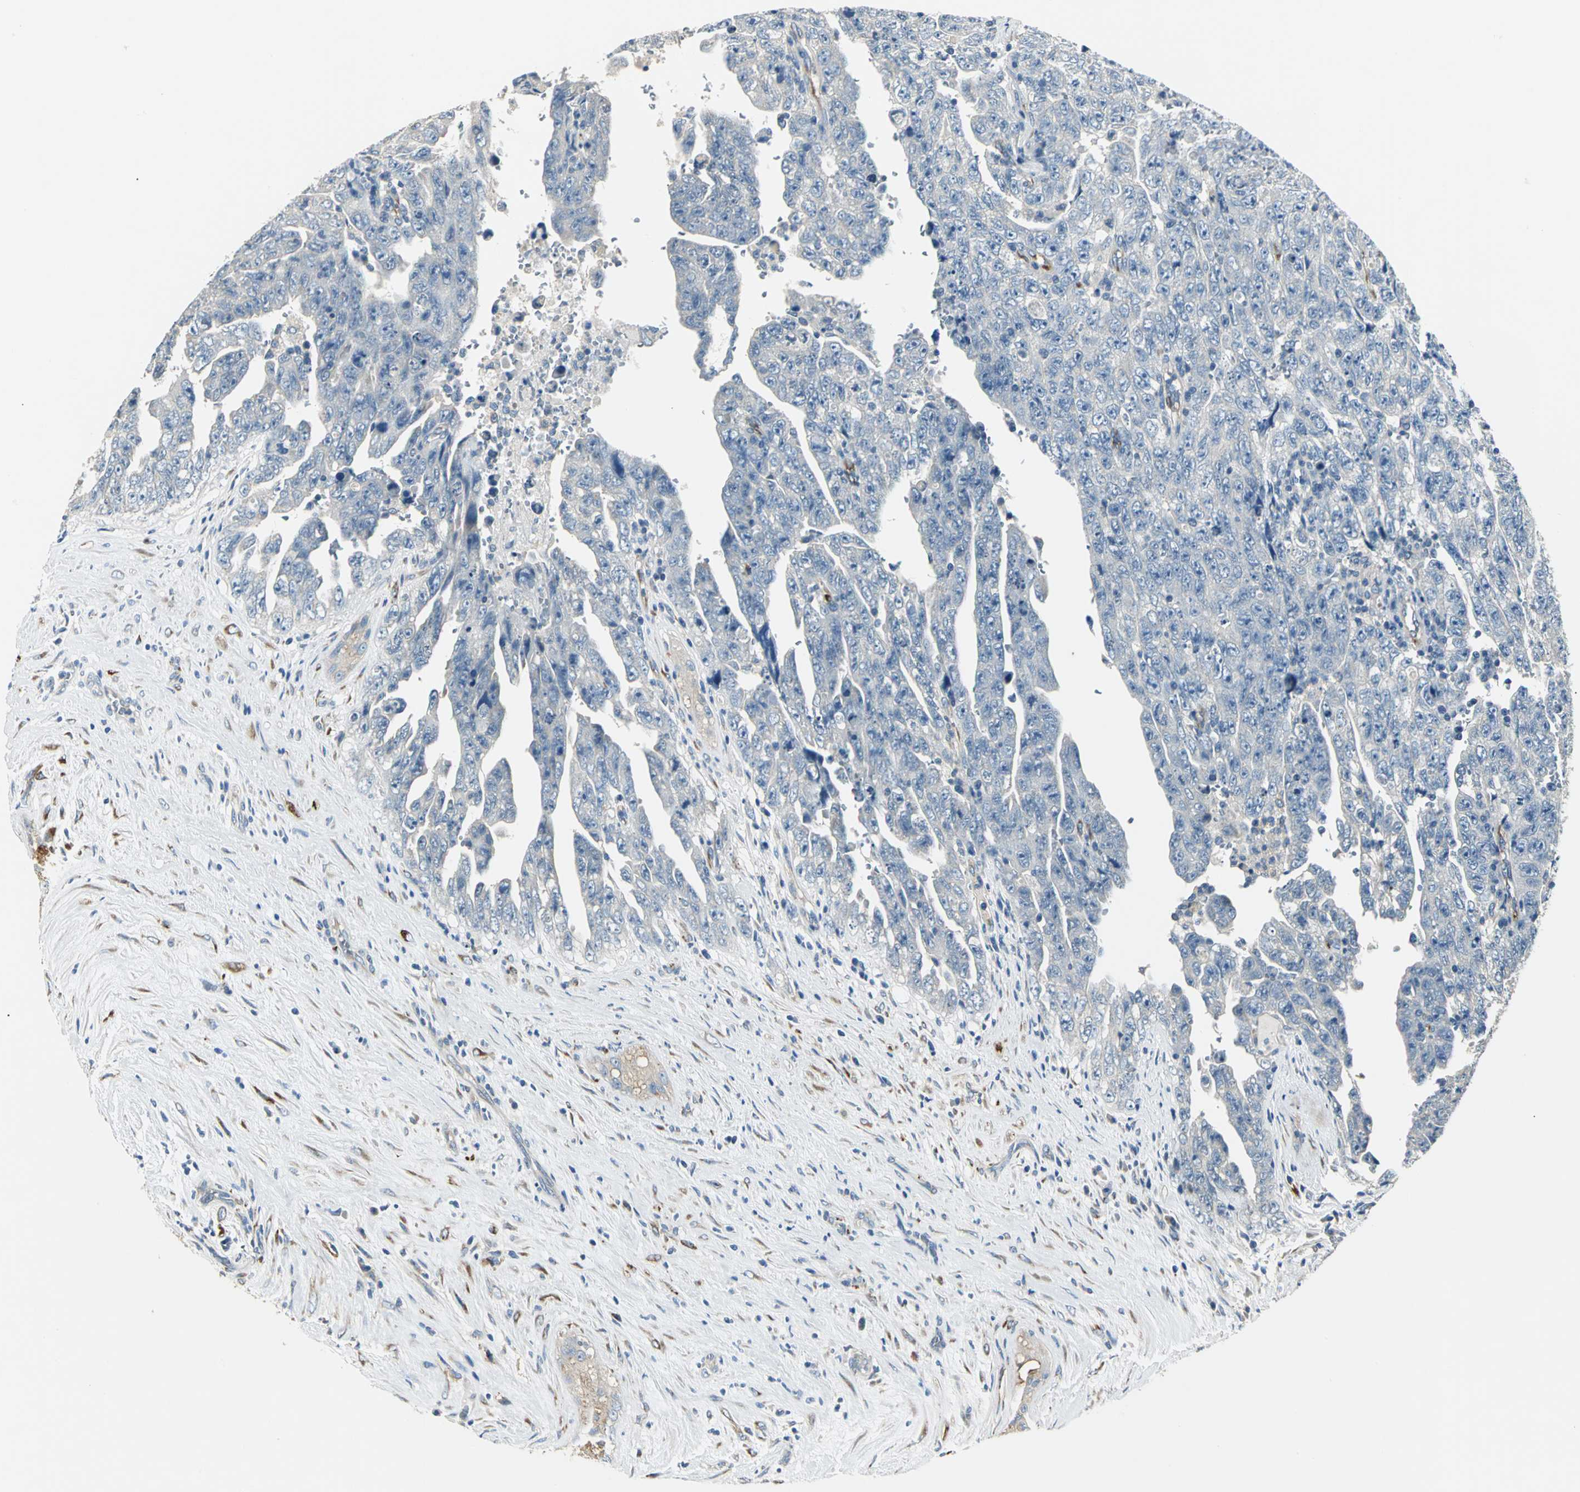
{"staining": {"intensity": "negative", "quantity": "none", "location": "none"}, "tissue": "testis cancer", "cell_type": "Tumor cells", "image_type": "cancer", "snomed": [{"axis": "morphology", "description": "Carcinoma, Embryonal, NOS"}, {"axis": "topography", "description": "Testis"}], "caption": "IHC of human embryonal carcinoma (testis) demonstrates no staining in tumor cells.", "gene": "B3GNT2", "patient": {"sex": "male", "age": 28}}